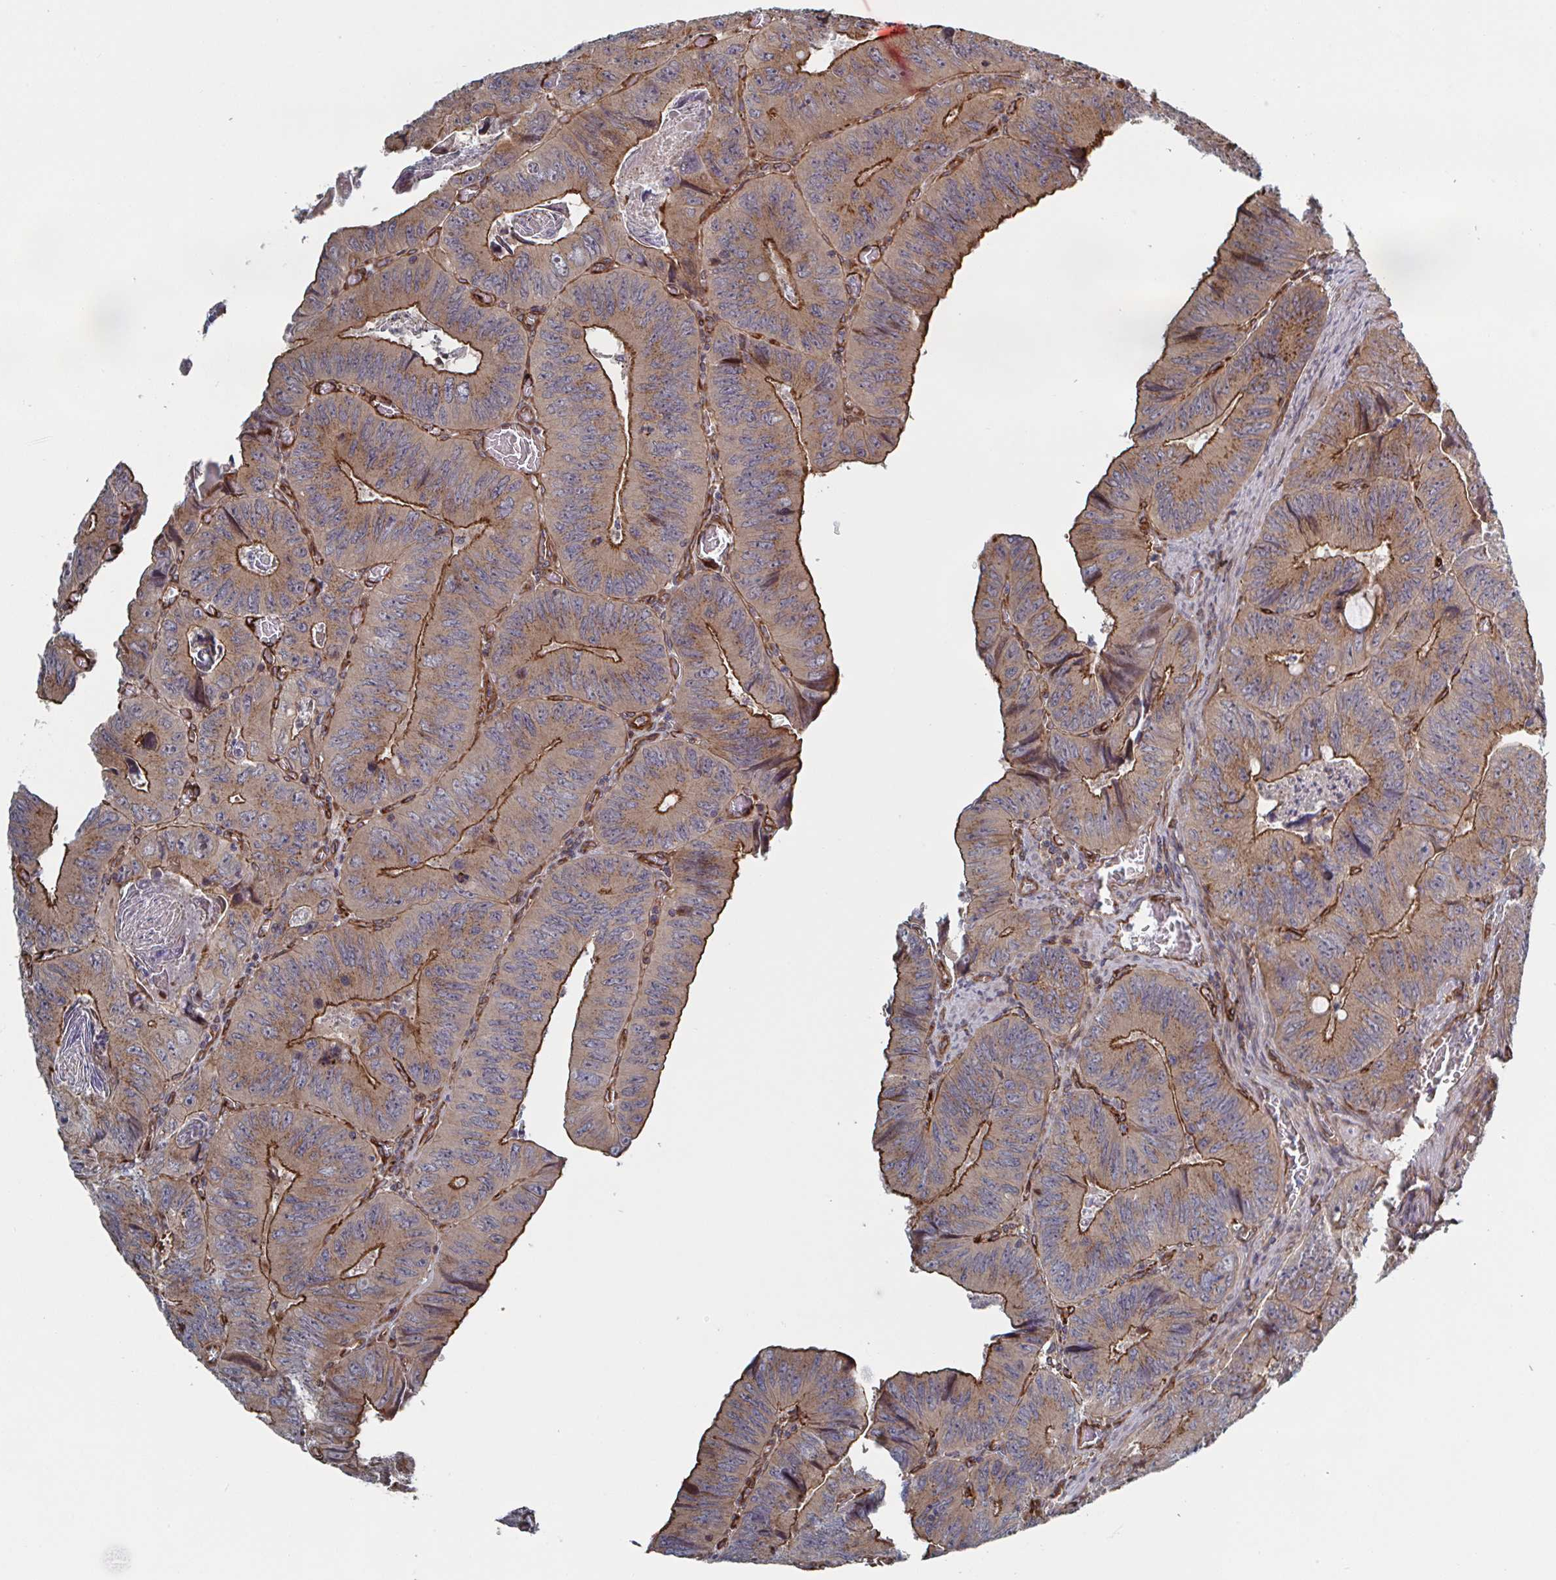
{"staining": {"intensity": "moderate", "quantity": ">75%", "location": "cytoplasmic/membranous"}, "tissue": "colorectal cancer", "cell_type": "Tumor cells", "image_type": "cancer", "snomed": [{"axis": "morphology", "description": "Adenocarcinoma, NOS"}, {"axis": "topography", "description": "Colon"}], "caption": "Moderate cytoplasmic/membranous positivity is present in approximately >75% of tumor cells in colorectal cancer (adenocarcinoma).", "gene": "DVL3", "patient": {"sex": "female", "age": 84}}